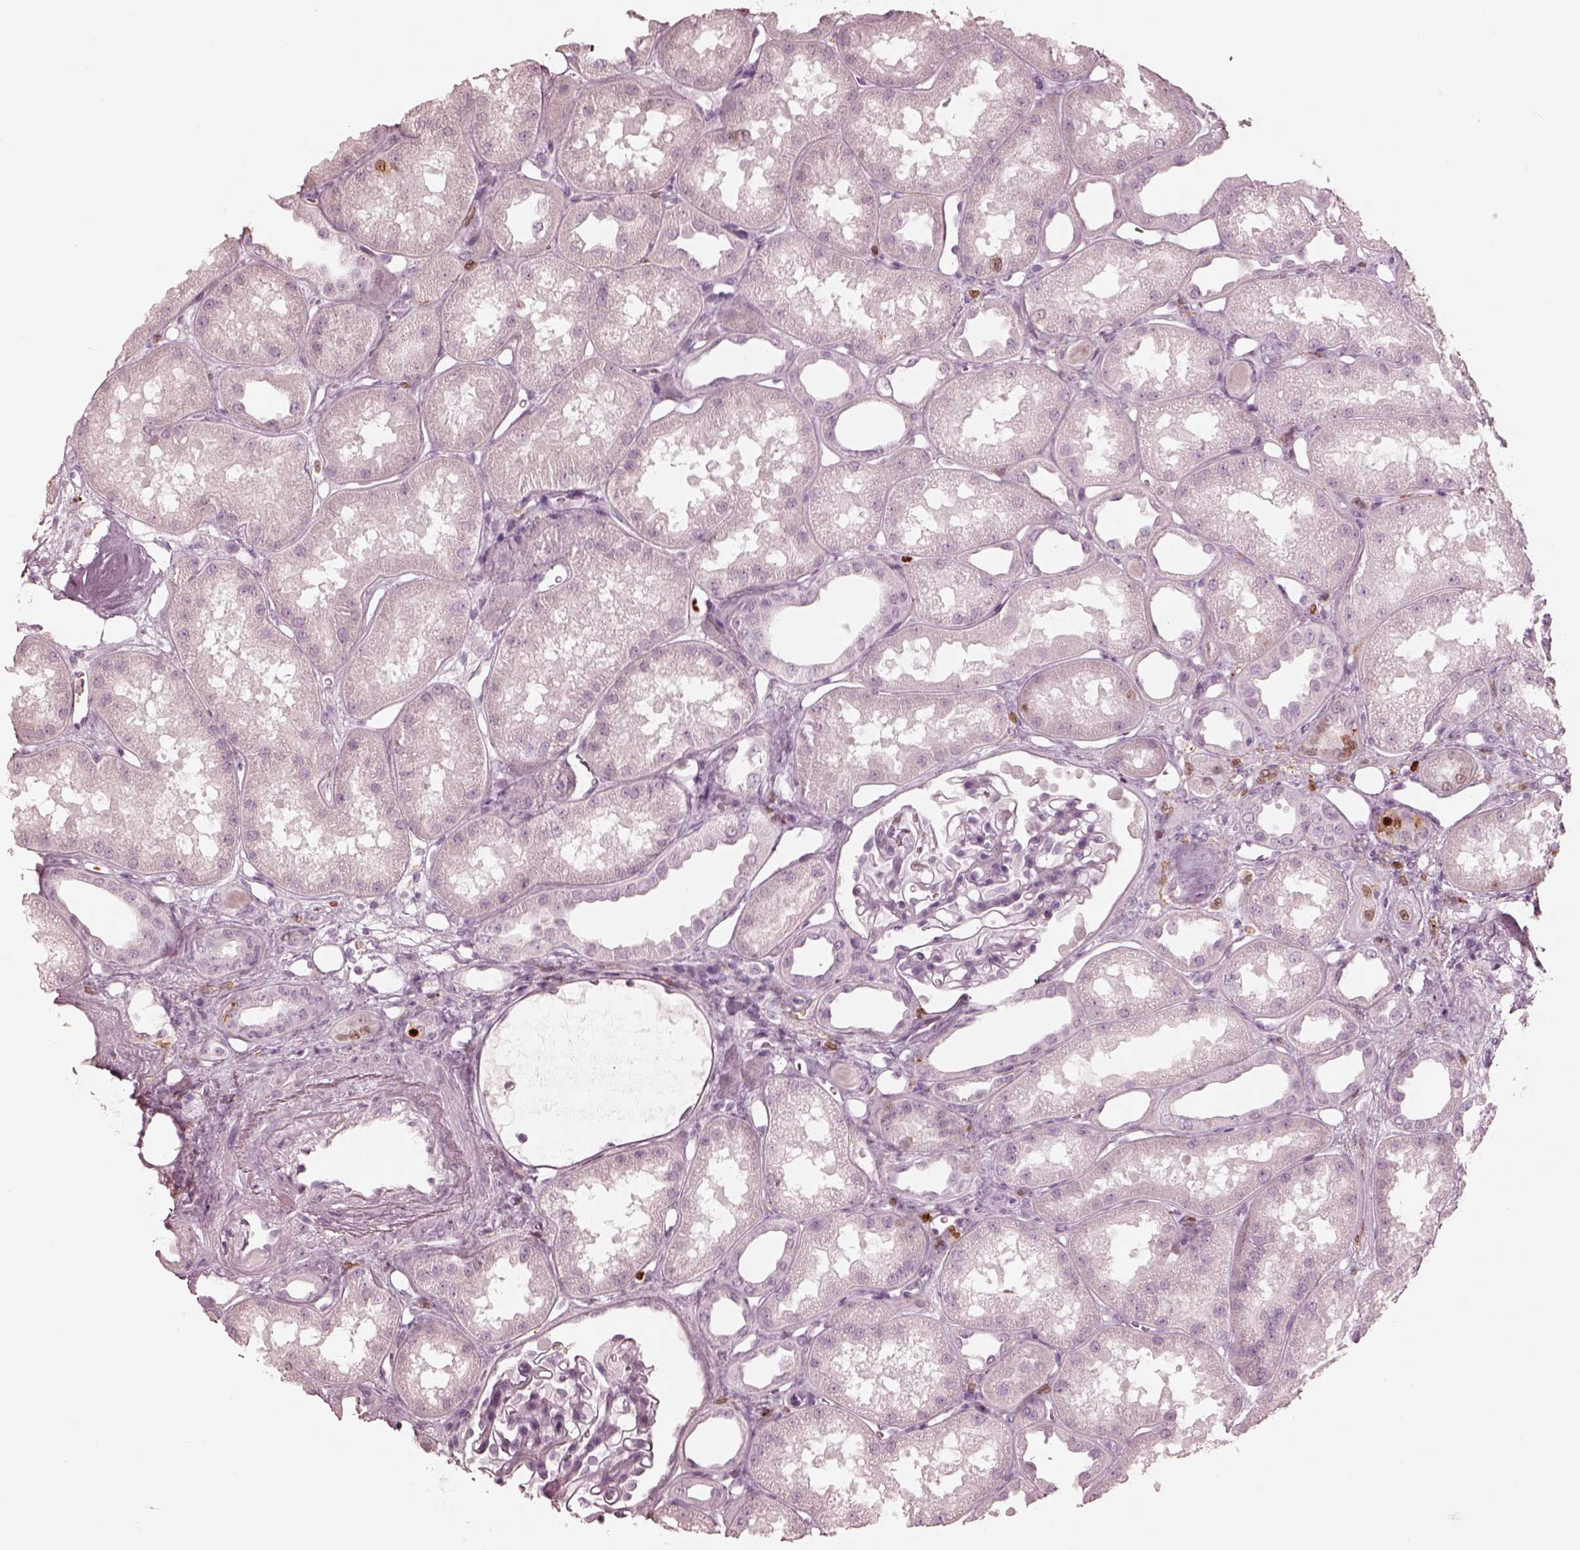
{"staining": {"intensity": "negative", "quantity": "none", "location": "none"}, "tissue": "kidney", "cell_type": "Cells in glomeruli", "image_type": "normal", "snomed": [{"axis": "morphology", "description": "Normal tissue, NOS"}, {"axis": "topography", "description": "Kidney"}], "caption": "DAB immunohistochemical staining of normal human kidney demonstrates no significant staining in cells in glomeruli.", "gene": "ALOX5", "patient": {"sex": "male", "age": 61}}